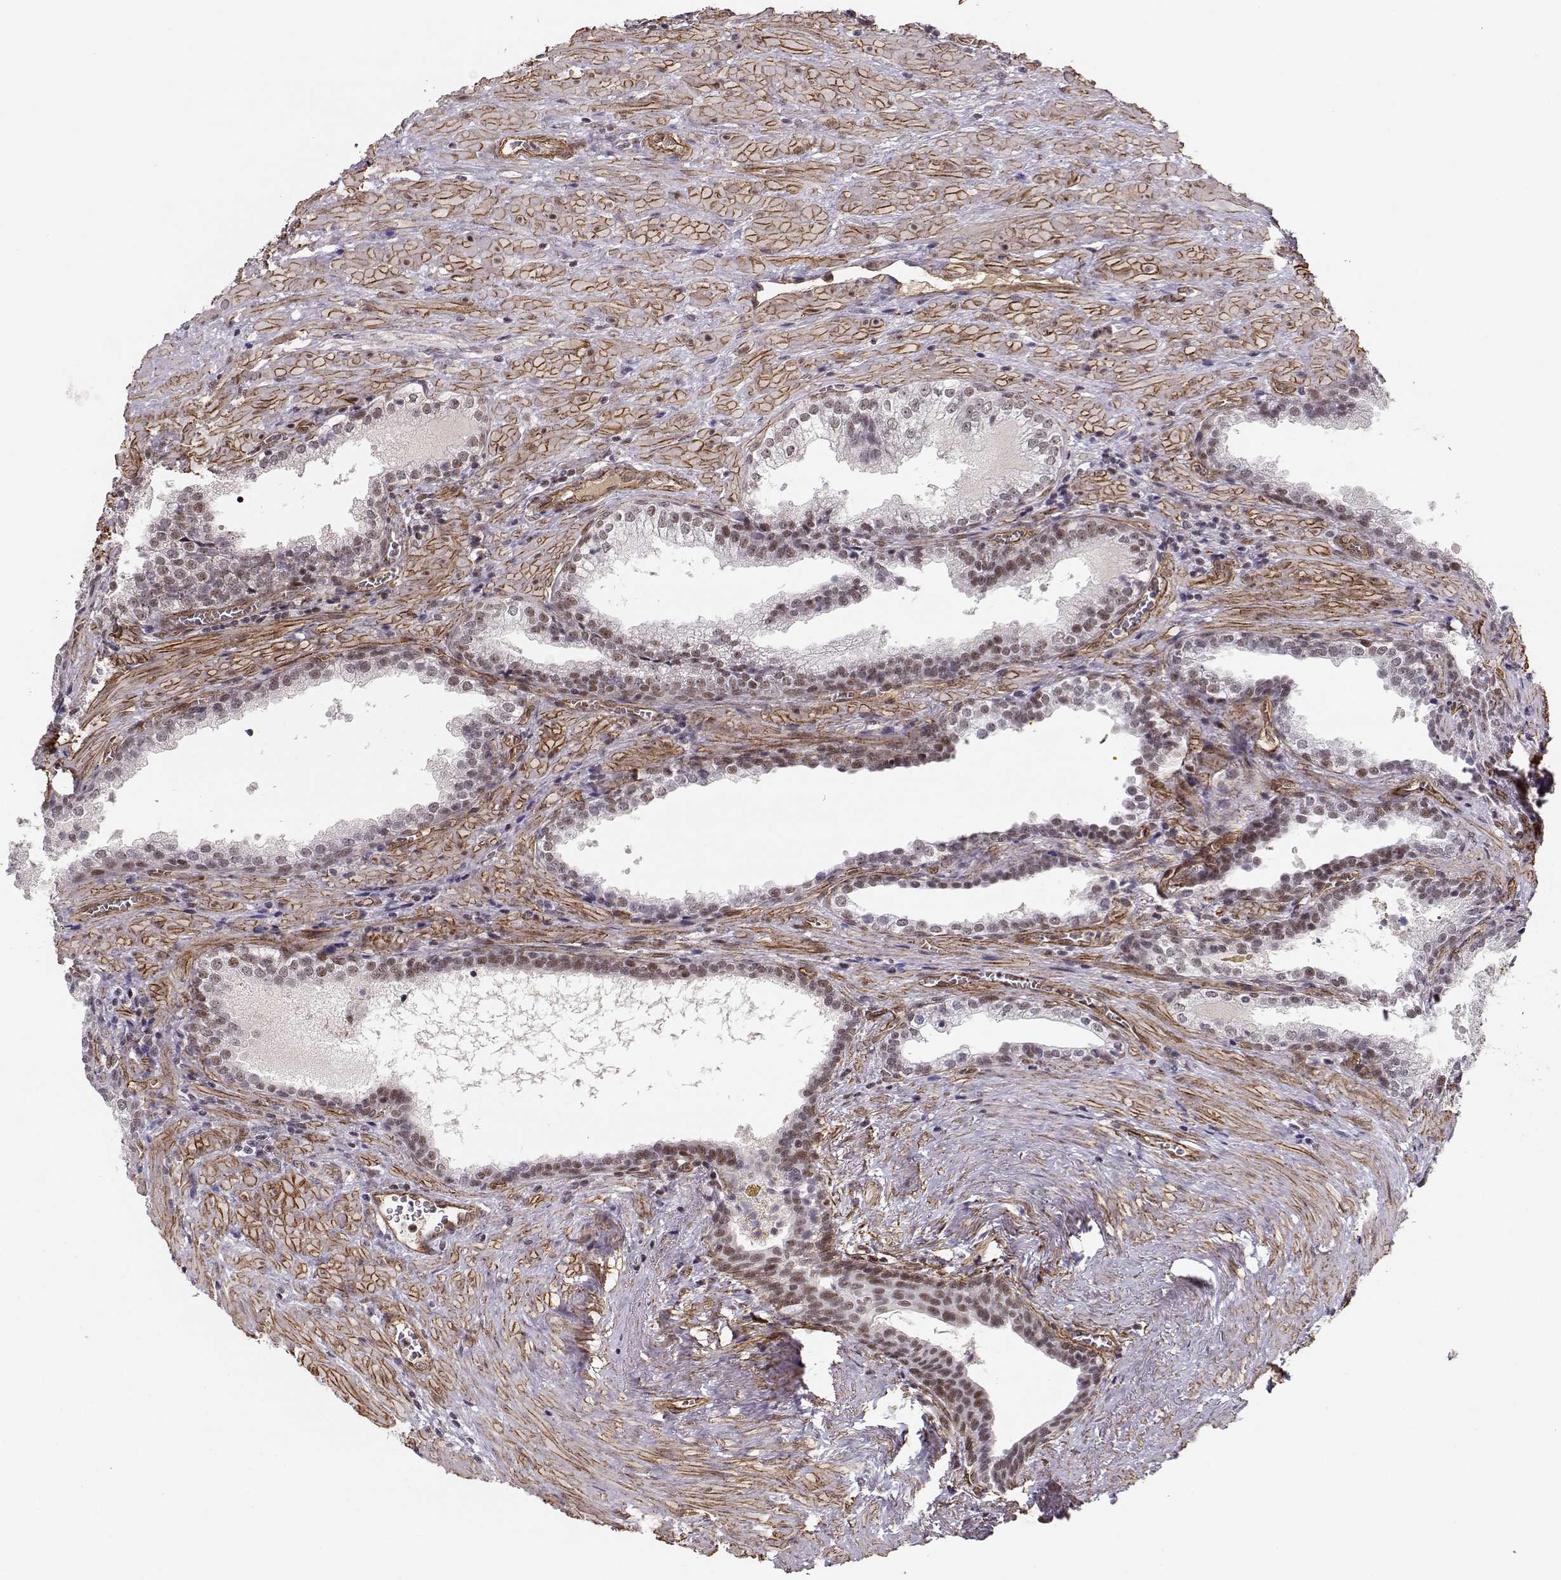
{"staining": {"intensity": "moderate", "quantity": "25%-75%", "location": "nuclear"}, "tissue": "prostate cancer", "cell_type": "Tumor cells", "image_type": "cancer", "snomed": [{"axis": "morphology", "description": "Adenocarcinoma, NOS"}, {"axis": "topography", "description": "Prostate and seminal vesicle, NOS"}], "caption": "Prostate adenocarcinoma tissue reveals moderate nuclear staining in approximately 25%-75% of tumor cells, visualized by immunohistochemistry. The protein is shown in brown color, while the nuclei are stained blue.", "gene": "CIR1", "patient": {"sex": "male", "age": 63}}